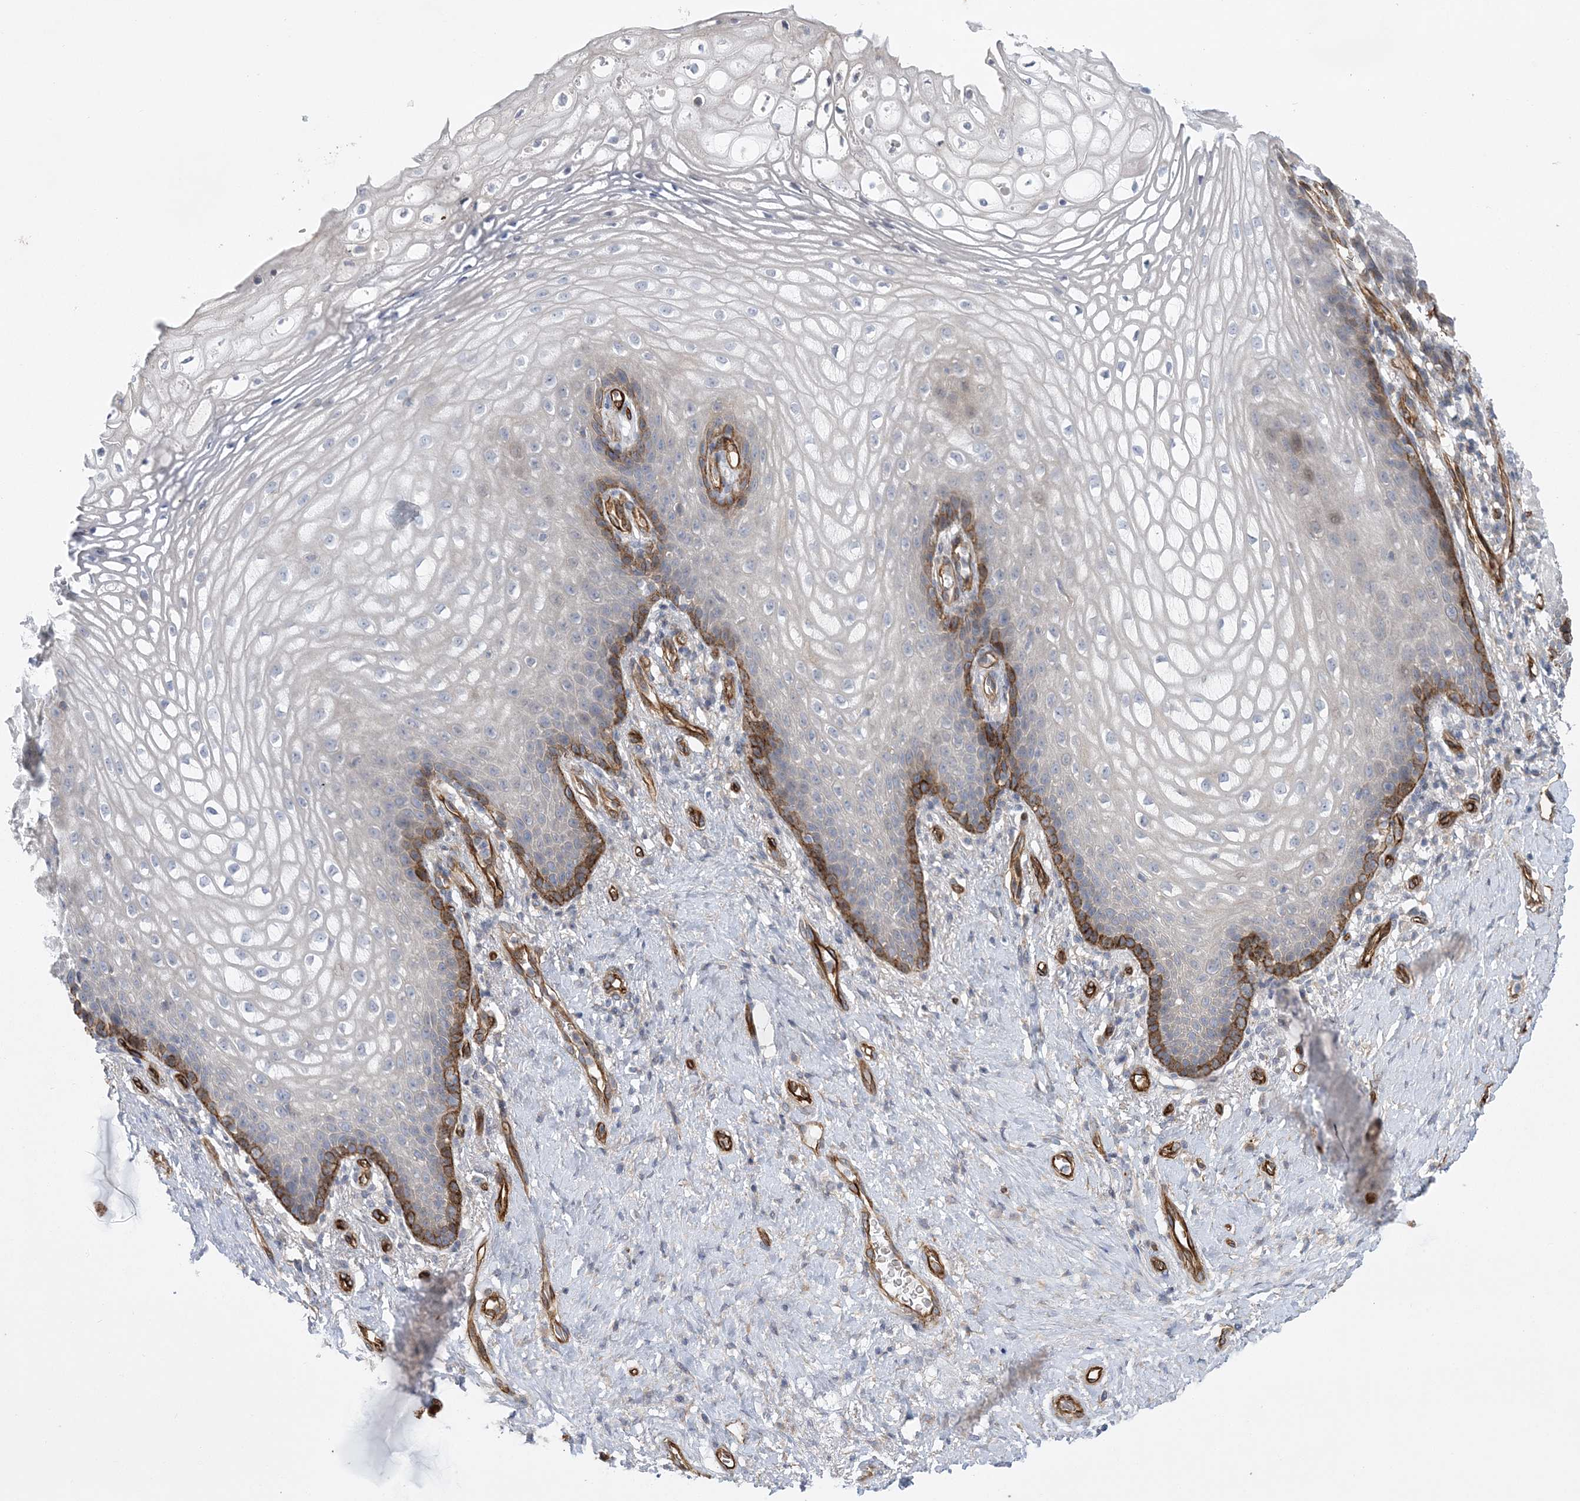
{"staining": {"intensity": "strong", "quantity": "<25%", "location": "cytoplasmic/membranous"}, "tissue": "vagina", "cell_type": "Squamous epithelial cells", "image_type": "normal", "snomed": [{"axis": "morphology", "description": "Normal tissue, NOS"}, {"axis": "topography", "description": "Vagina"}], "caption": "Approximately <25% of squamous epithelial cells in normal vagina reveal strong cytoplasmic/membranous protein staining as visualized by brown immunohistochemical staining.", "gene": "CALN1", "patient": {"sex": "female", "age": 60}}